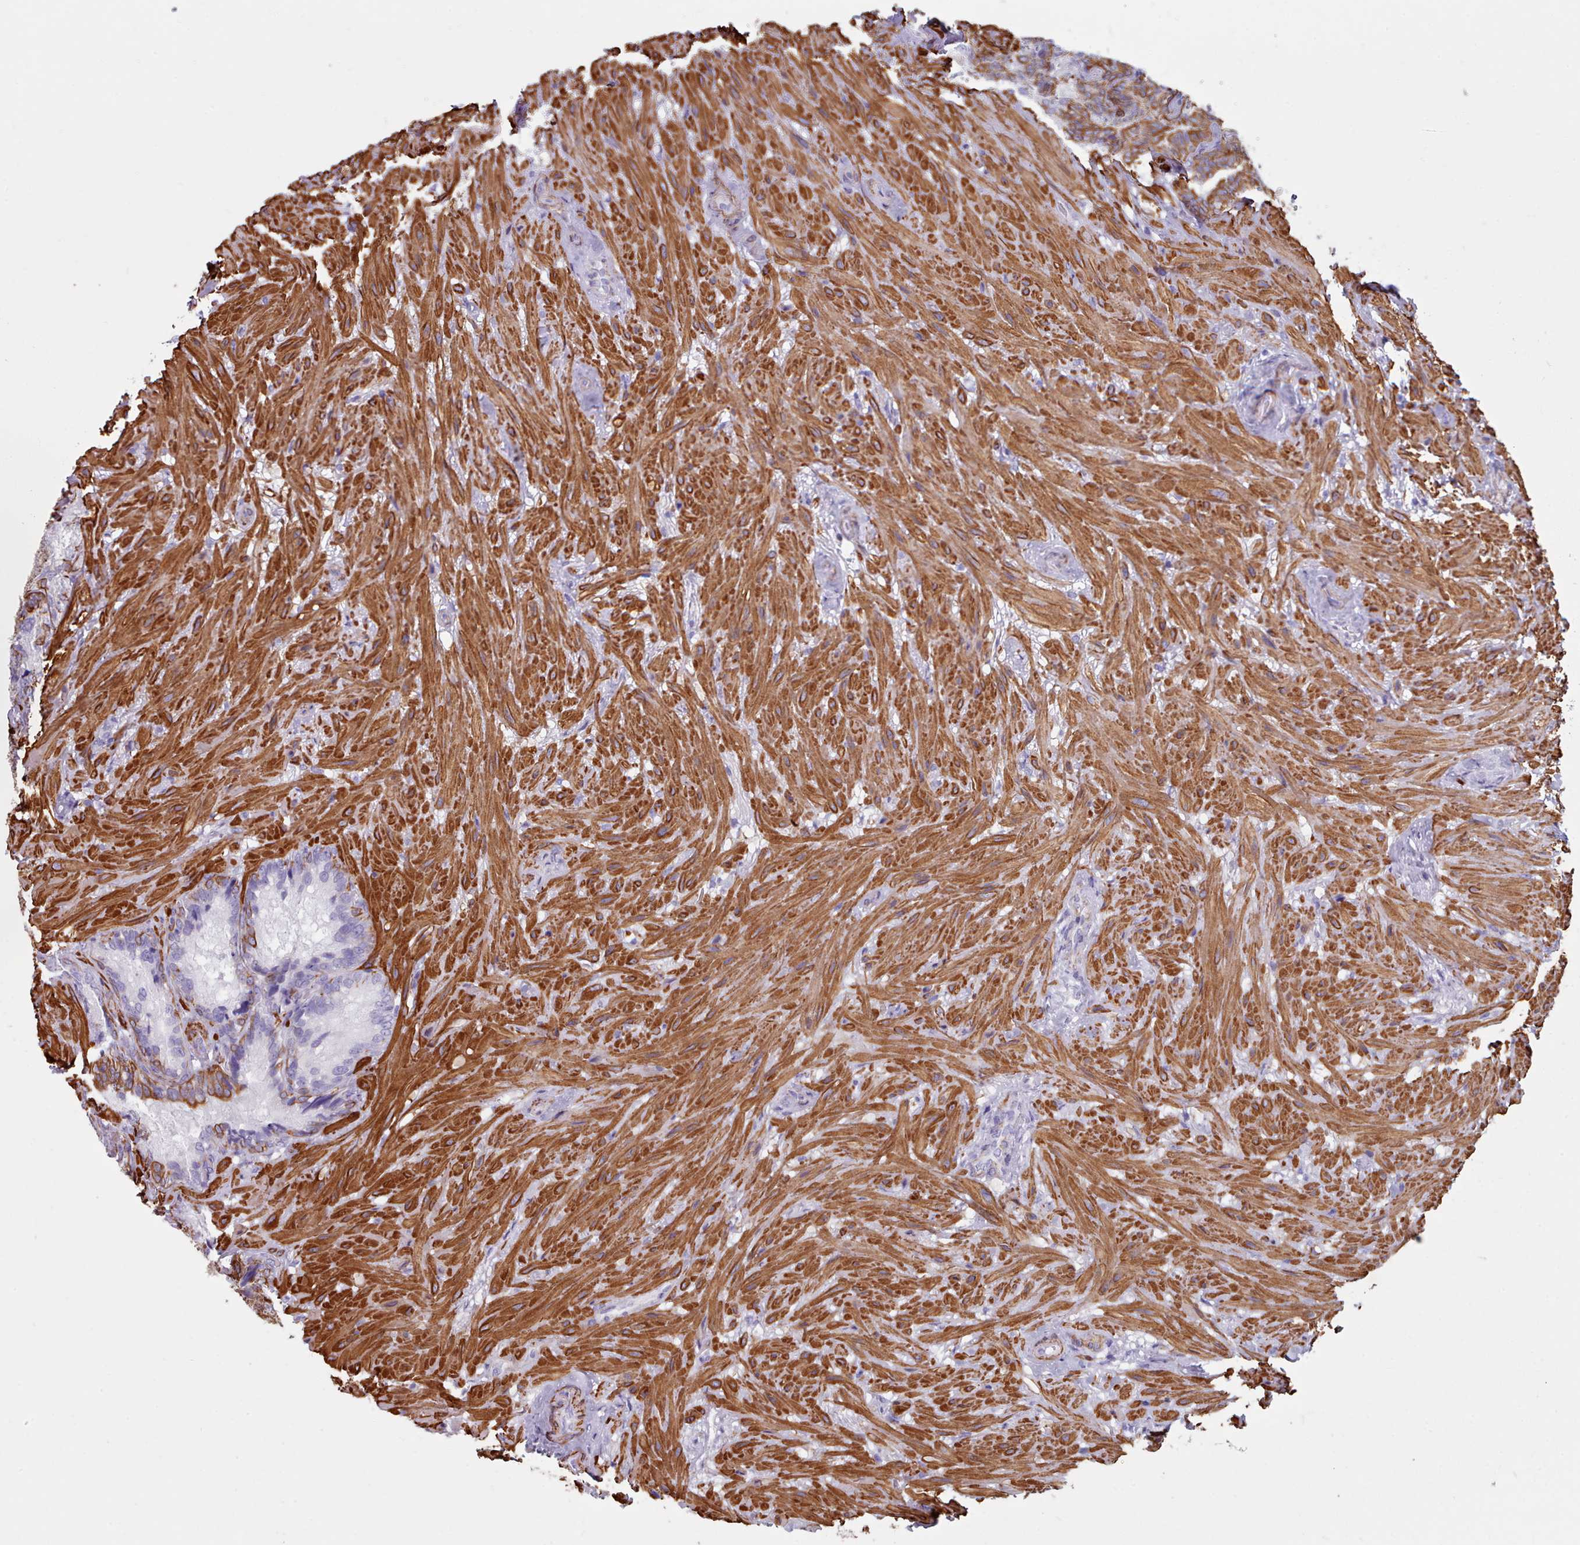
{"staining": {"intensity": "moderate", "quantity": "25%-75%", "location": "cytoplasmic/membranous"}, "tissue": "seminal vesicle", "cell_type": "Glandular cells", "image_type": "normal", "snomed": [{"axis": "morphology", "description": "Normal tissue, NOS"}, {"axis": "topography", "description": "Seminal veicle"}], "caption": "This histopathology image reveals normal seminal vesicle stained with immunohistochemistry to label a protein in brown. The cytoplasmic/membranous of glandular cells show moderate positivity for the protein. Nuclei are counter-stained blue.", "gene": "FPGS", "patient": {"sex": "male", "age": 62}}